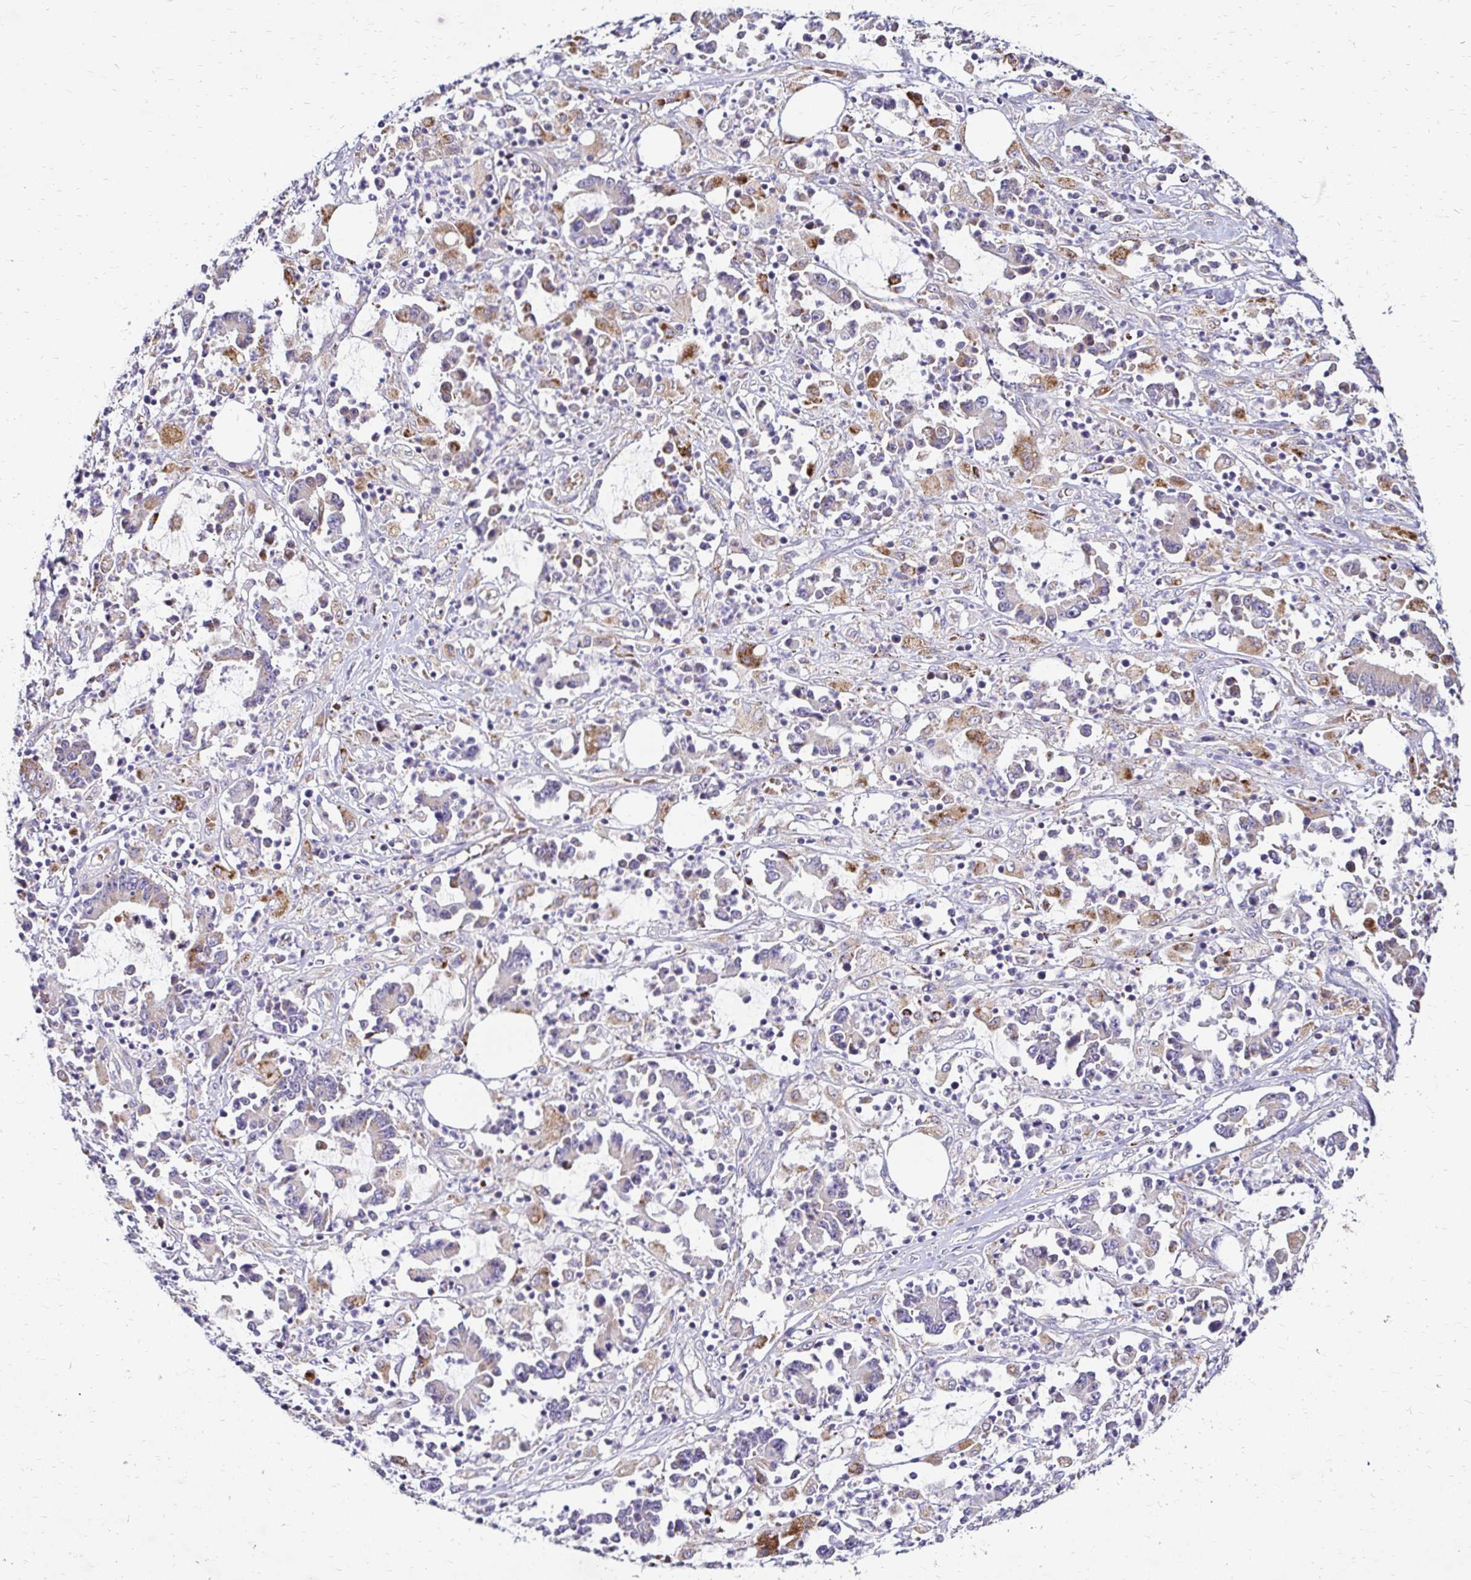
{"staining": {"intensity": "moderate", "quantity": "<25%", "location": "cytoplasmic/membranous"}, "tissue": "stomach cancer", "cell_type": "Tumor cells", "image_type": "cancer", "snomed": [{"axis": "morphology", "description": "Adenocarcinoma, NOS"}, {"axis": "topography", "description": "Stomach, upper"}], "caption": "Tumor cells exhibit moderate cytoplasmic/membranous staining in about <25% of cells in adenocarcinoma (stomach). (DAB = brown stain, brightfield microscopy at high magnification).", "gene": "IDUA", "patient": {"sex": "male", "age": 68}}